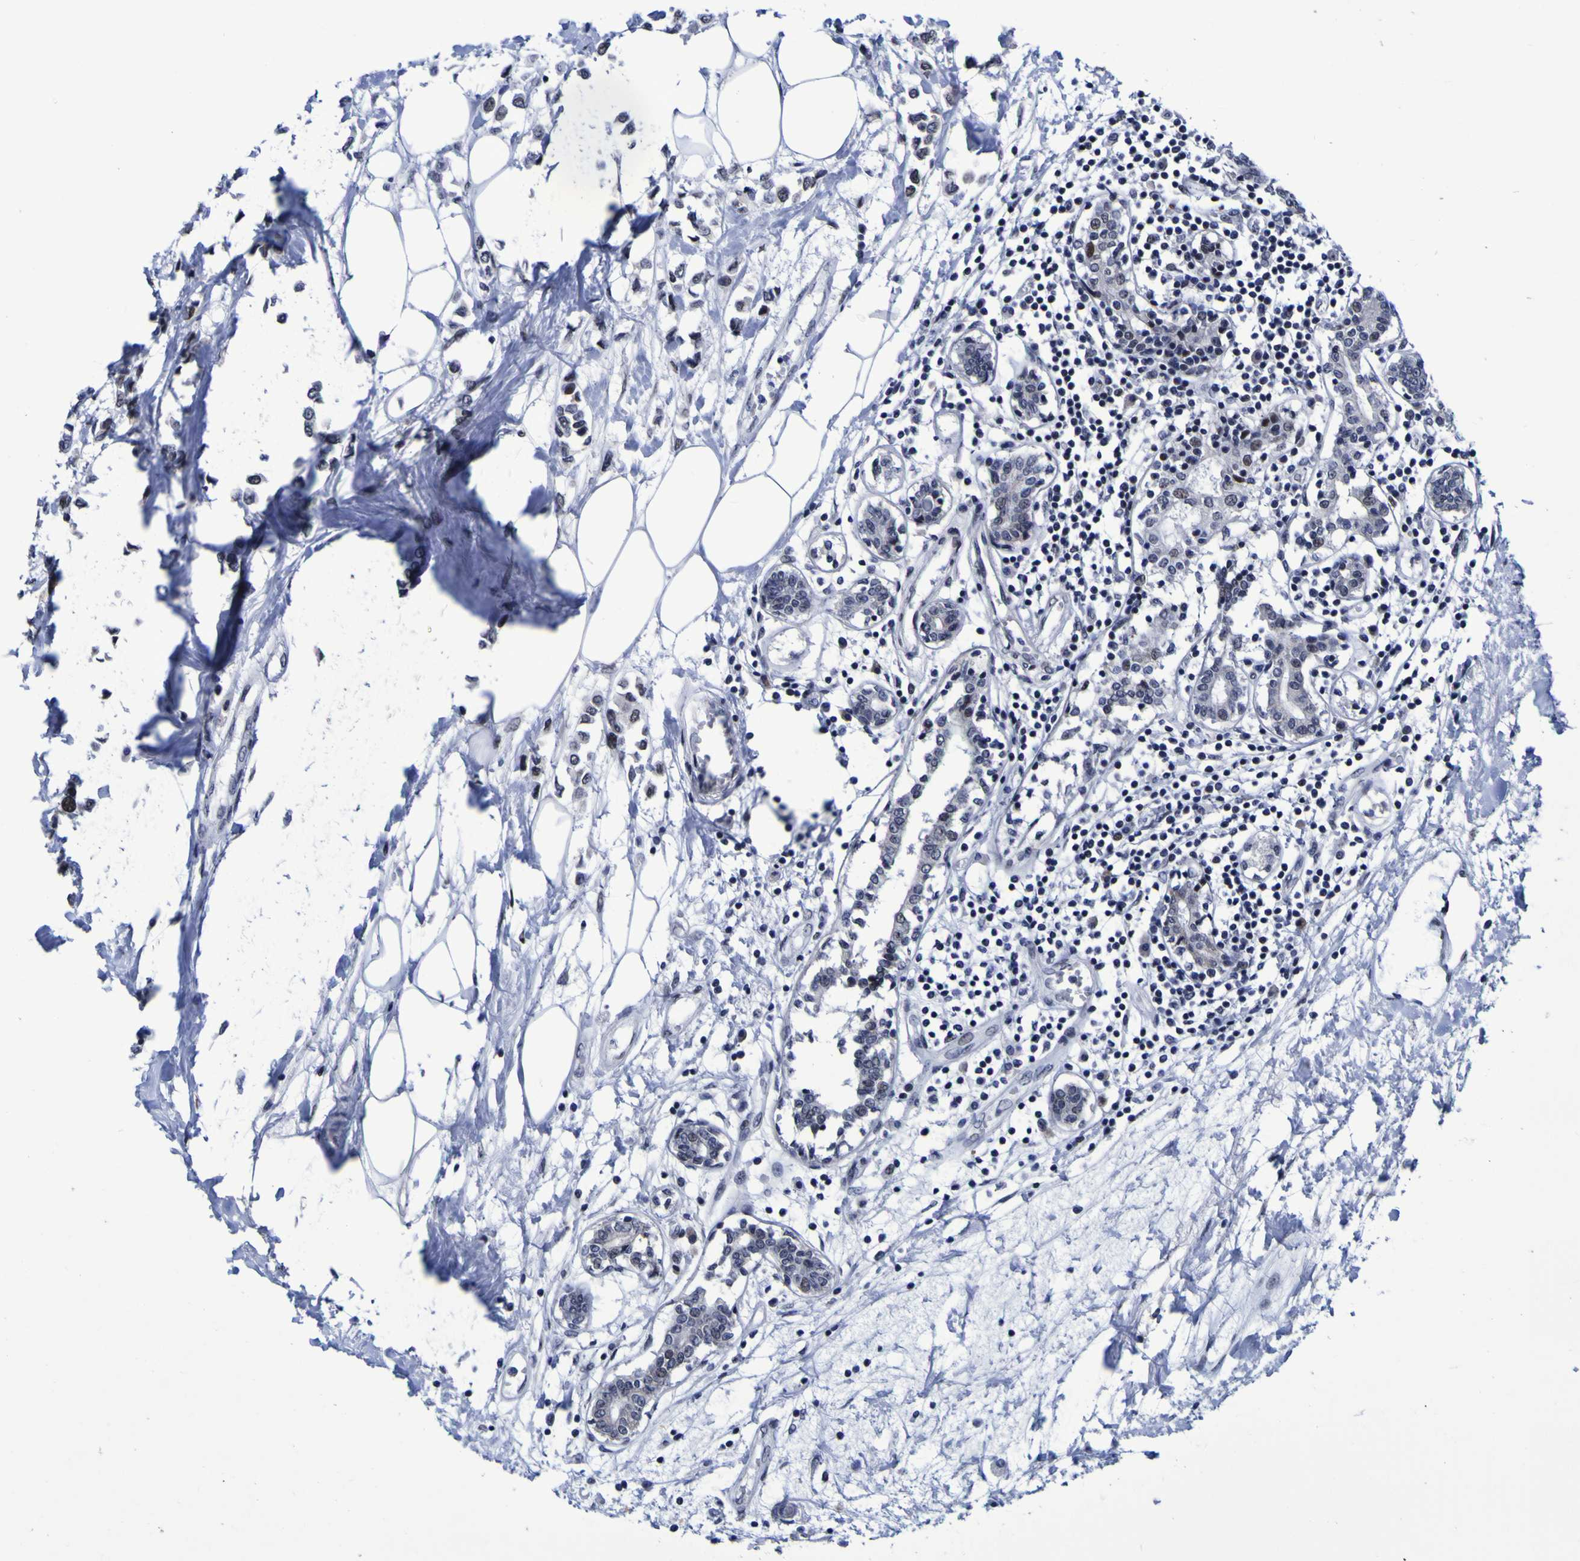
{"staining": {"intensity": "weak", "quantity": ">75%", "location": "nuclear"}, "tissue": "breast cancer", "cell_type": "Tumor cells", "image_type": "cancer", "snomed": [{"axis": "morphology", "description": "Lobular carcinoma"}, {"axis": "topography", "description": "Breast"}], "caption": "About >75% of tumor cells in lobular carcinoma (breast) display weak nuclear protein staining as visualized by brown immunohistochemical staining.", "gene": "MBD3", "patient": {"sex": "female", "age": 51}}